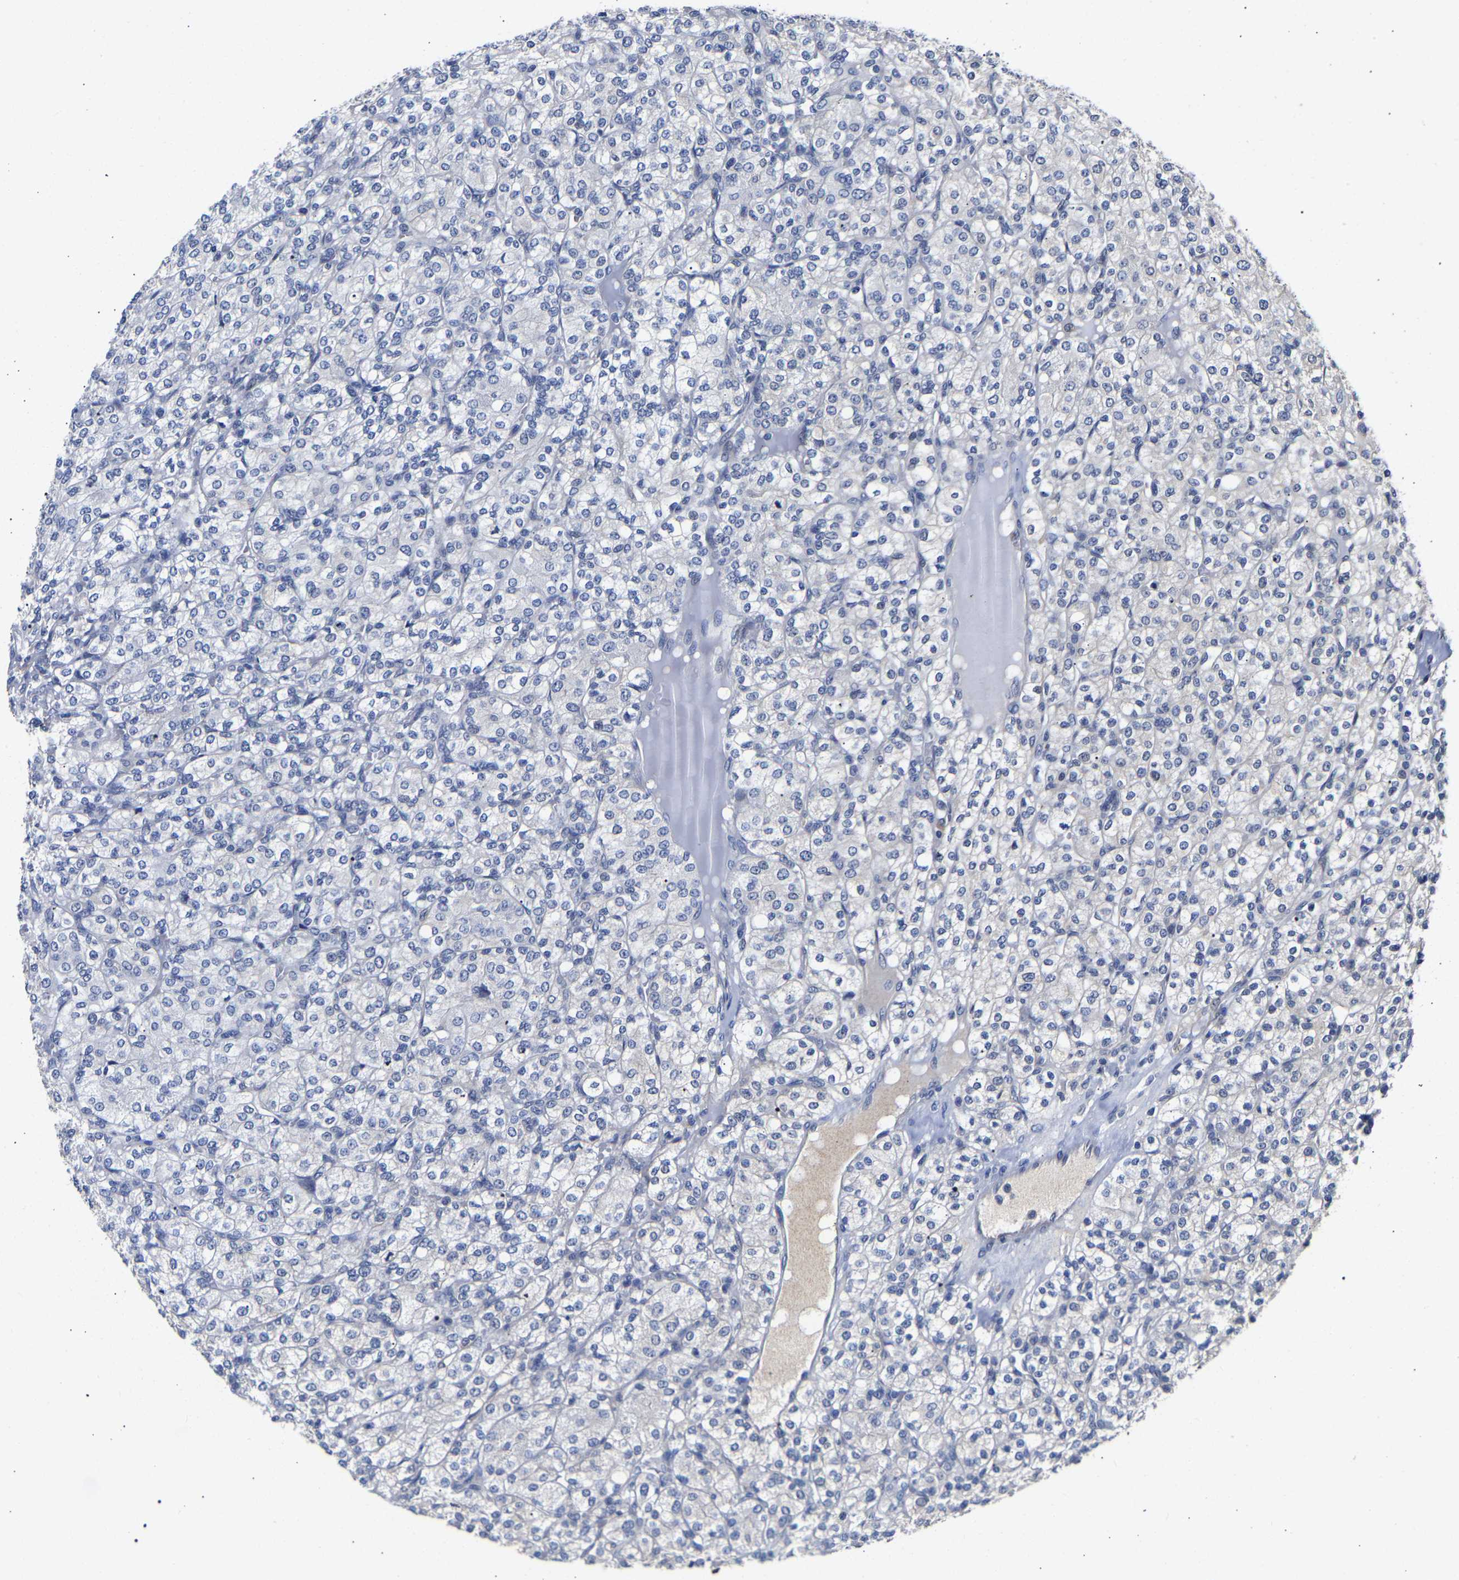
{"staining": {"intensity": "negative", "quantity": "none", "location": "none"}, "tissue": "renal cancer", "cell_type": "Tumor cells", "image_type": "cancer", "snomed": [{"axis": "morphology", "description": "Adenocarcinoma, NOS"}, {"axis": "topography", "description": "Kidney"}], "caption": "This micrograph is of adenocarcinoma (renal) stained with IHC to label a protein in brown with the nuclei are counter-stained blue. There is no staining in tumor cells. (Stains: DAB (3,3'-diaminobenzidine) IHC with hematoxylin counter stain, Microscopy: brightfield microscopy at high magnification).", "gene": "CCDC6", "patient": {"sex": "male", "age": 77}}